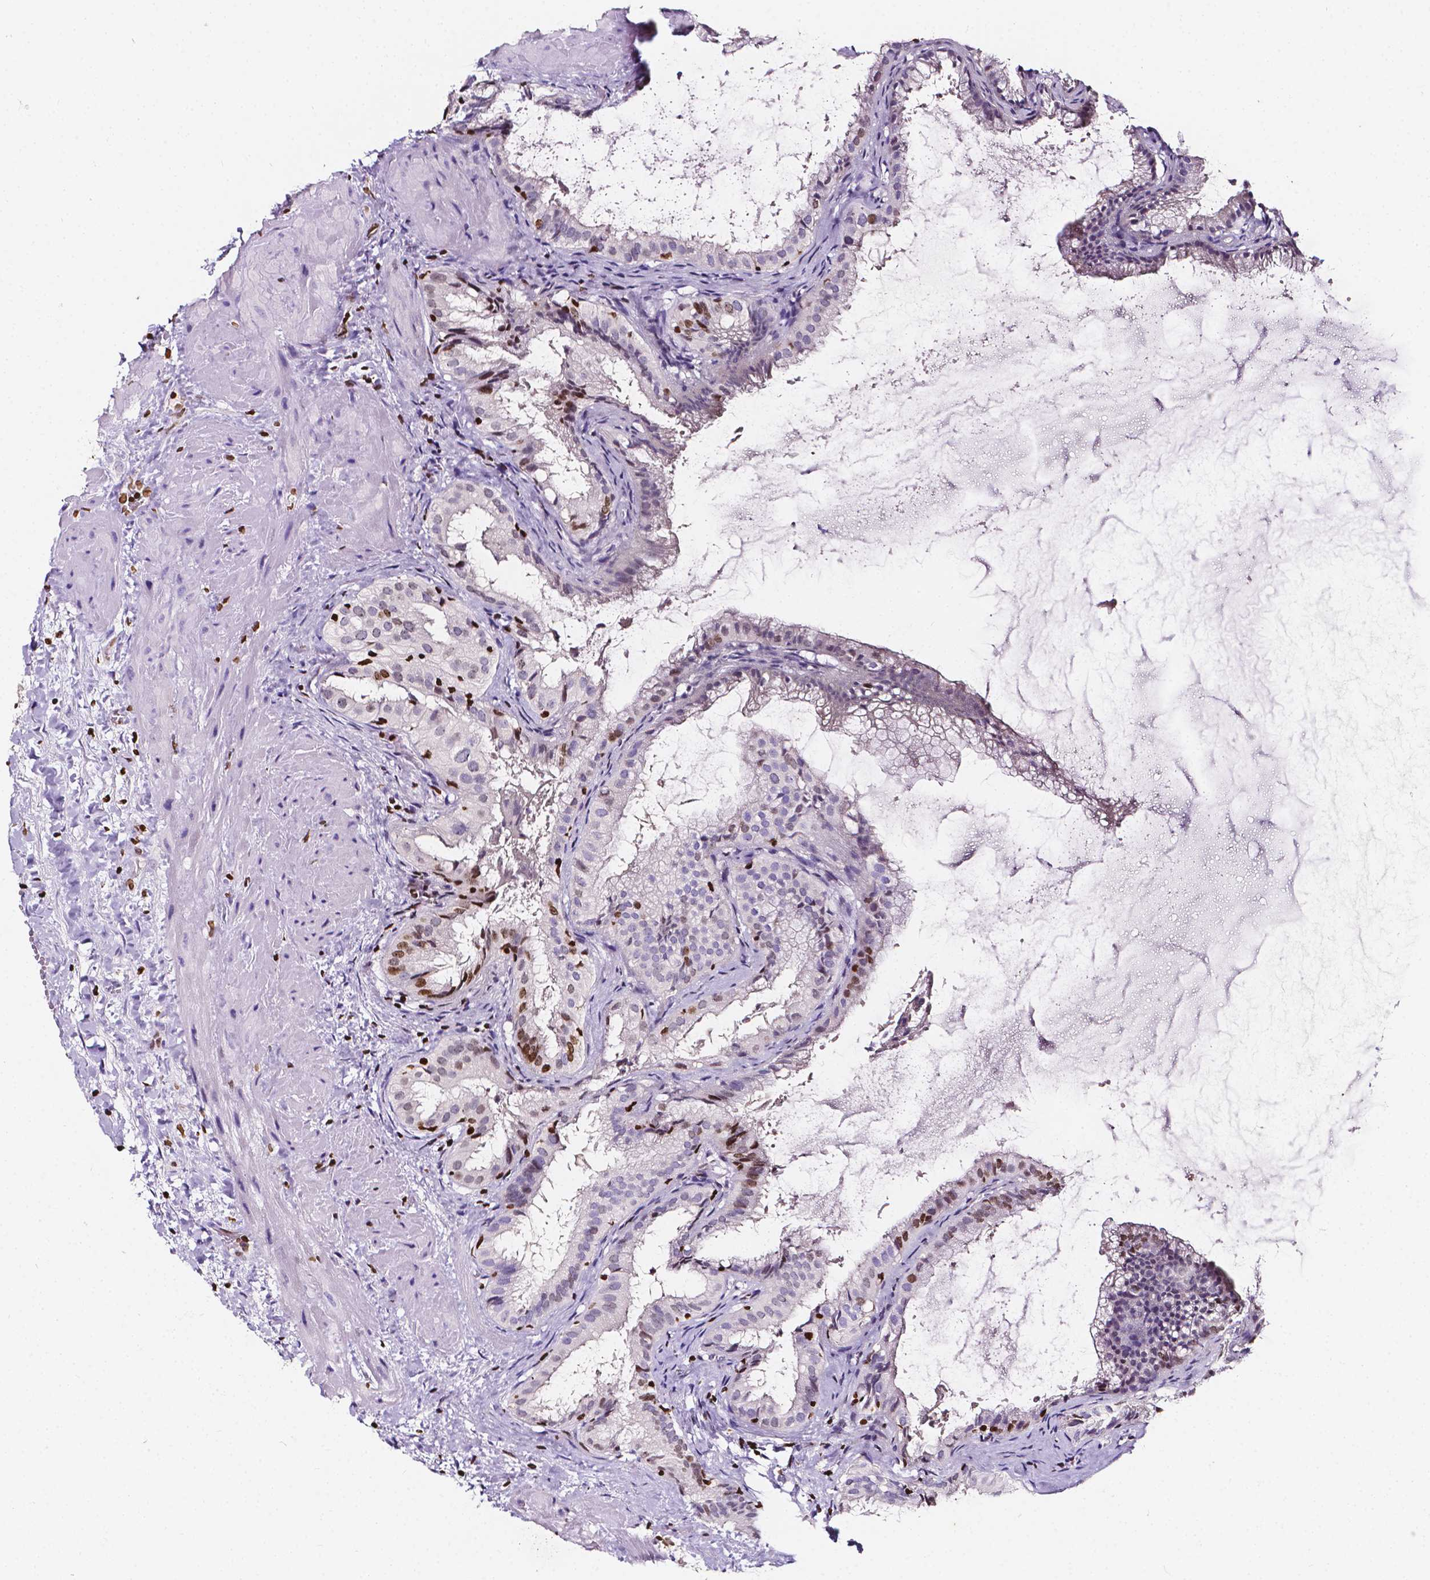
{"staining": {"intensity": "moderate", "quantity": "25%-75%", "location": "nuclear"}, "tissue": "gallbladder", "cell_type": "Glandular cells", "image_type": "normal", "snomed": [{"axis": "morphology", "description": "Normal tissue, NOS"}, {"axis": "topography", "description": "Gallbladder"}], "caption": "The histopathology image exhibits staining of benign gallbladder, revealing moderate nuclear protein expression (brown color) within glandular cells.", "gene": "CBY3", "patient": {"sex": "male", "age": 70}}